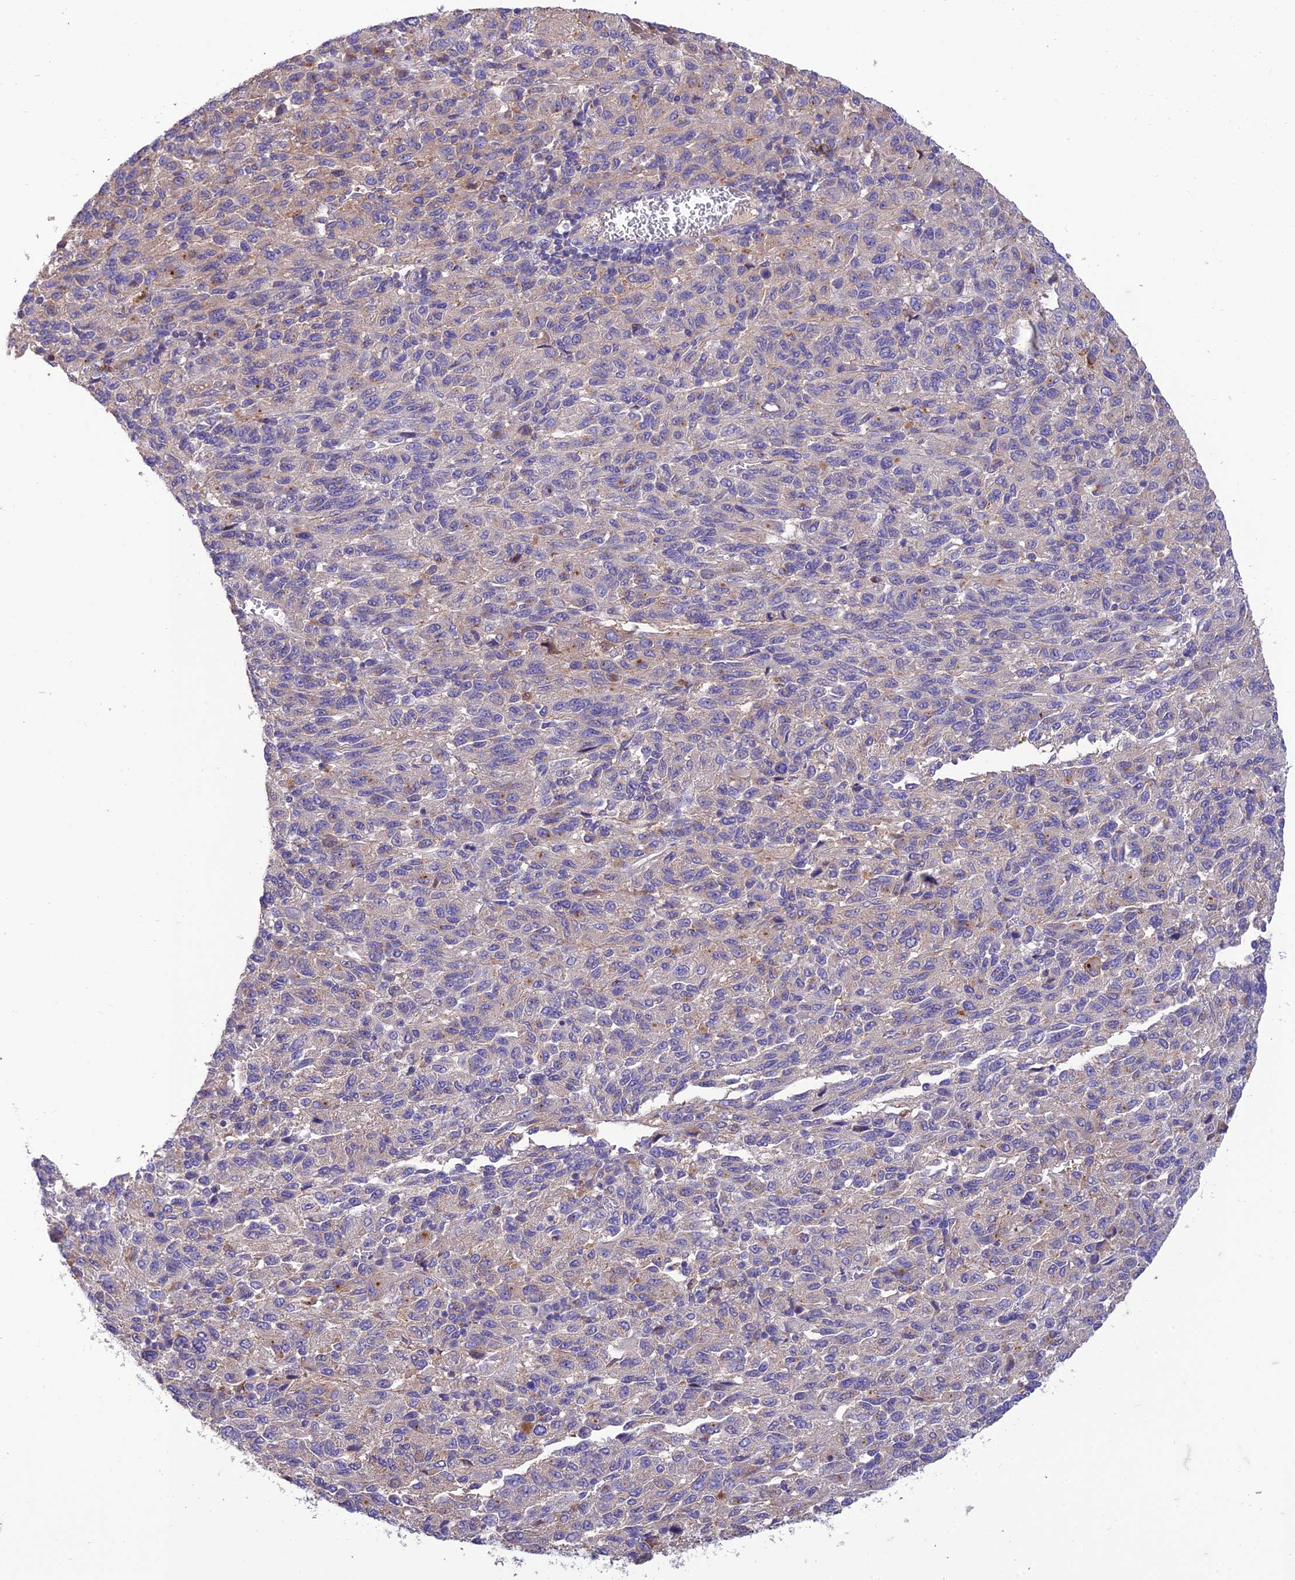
{"staining": {"intensity": "weak", "quantity": "<25%", "location": "cytoplasmic/membranous"}, "tissue": "melanoma", "cell_type": "Tumor cells", "image_type": "cancer", "snomed": [{"axis": "morphology", "description": "Malignant melanoma, Metastatic site"}, {"axis": "topography", "description": "Lung"}], "caption": "Immunohistochemistry micrograph of neoplastic tissue: human melanoma stained with DAB reveals no significant protein positivity in tumor cells.", "gene": "SFT2D2", "patient": {"sex": "male", "age": 64}}